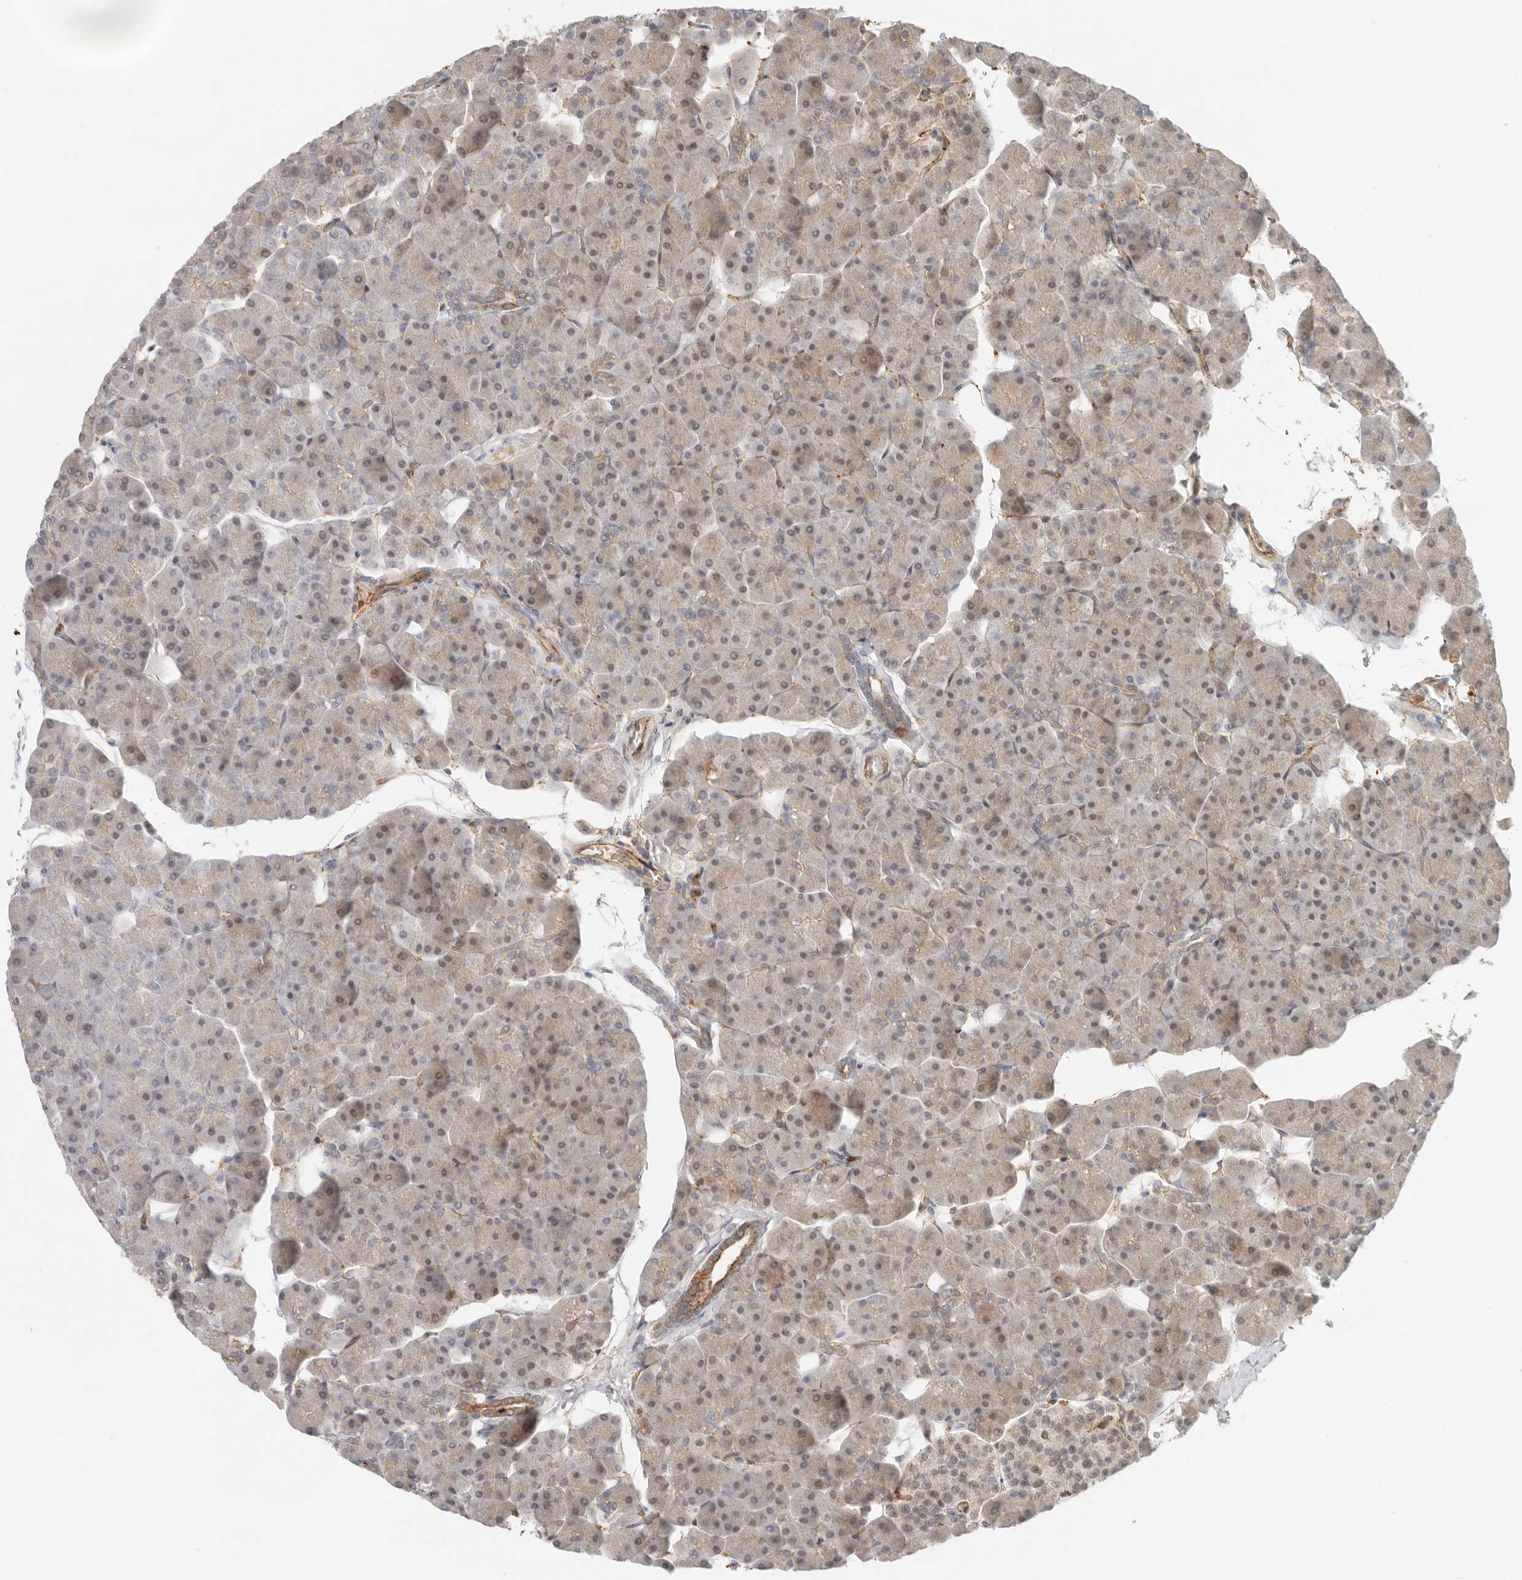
{"staining": {"intensity": "weak", "quantity": "25%-75%", "location": "nuclear"}, "tissue": "pancreas", "cell_type": "Exocrine glandular cells", "image_type": "normal", "snomed": [{"axis": "morphology", "description": "Normal tissue, NOS"}, {"axis": "topography", "description": "Pancreas"}], "caption": "This is a photomicrograph of IHC staining of benign pancreas, which shows weak positivity in the nuclear of exocrine glandular cells.", "gene": "HEXD", "patient": {"sex": "male", "age": 35}}